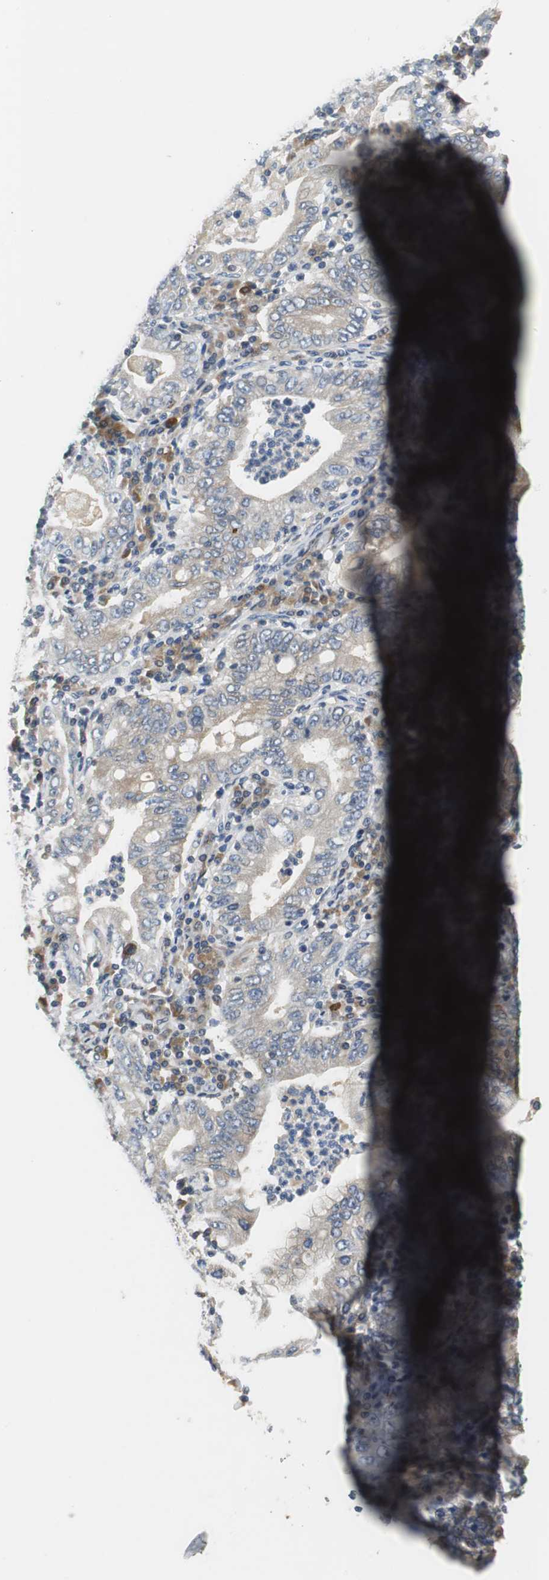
{"staining": {"intensity": "weak", "quantity": ">75%", "location": "cytoplasmic/membranous"}, "tissue": "stomach cancer", "cell_type": "Tumor cells", "image_type": "cancer", "snomed": [{"axis": "morphology", "description": "Normal tissue, NOS"}, {"axis": "morphology", "description": "Adenocarcinoma, NOS"}, {"axis": "topography", "description": "Esophagus"}, {"axis": "topography", "description": "Stomach, upper"}, {"axis": "topography", "description": "Peripheral nerve tissue"}], "caption": "Immunohistochemical staining of stomach cancer displays low levels of weak cytoplasmic/membranous expression in about >75% of tumor cells.", "gene": "GLCCI1", "patient": {"sex": "male", "age": 62}}